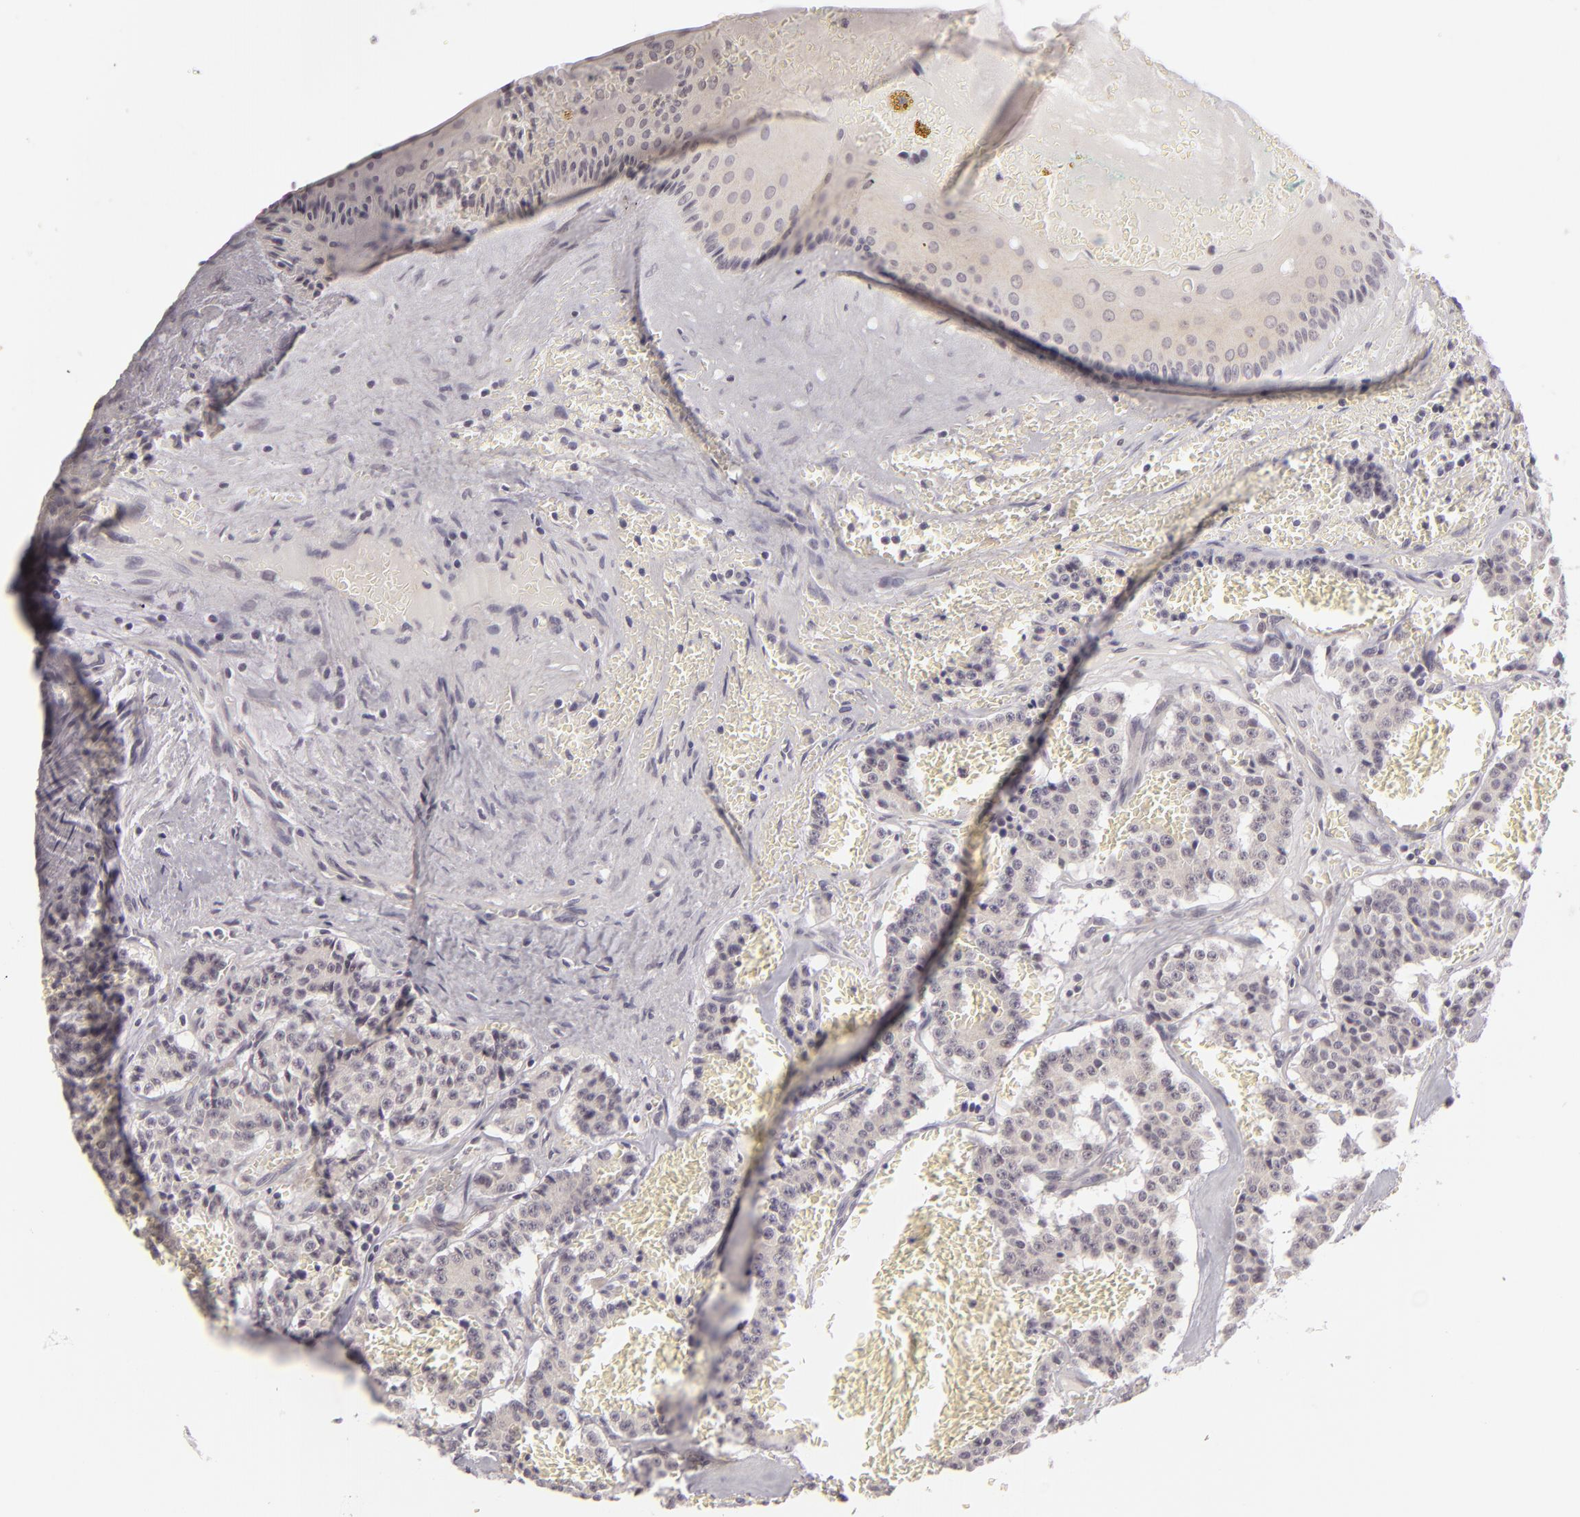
{"staining": {"intensity": "weak", "quantity": ">75%", "location": "cytoplasmic/membranous"}, "tissue": "carcinoid", "cell_type": "Tumor cells", "image_type": "cancer", "snomed": [{"axis": "morphology", "description": "Carcinoid, malignant, NOS"}, {"axis": "topography", "description": "Bronchus"}], "caption": "Protein staining displays weak cytoplasmic/membranous staining in about >75% of tumor cells in carcinoid.", "gene": "DLG3", "patient": {"sex": "male", "age": 55}}